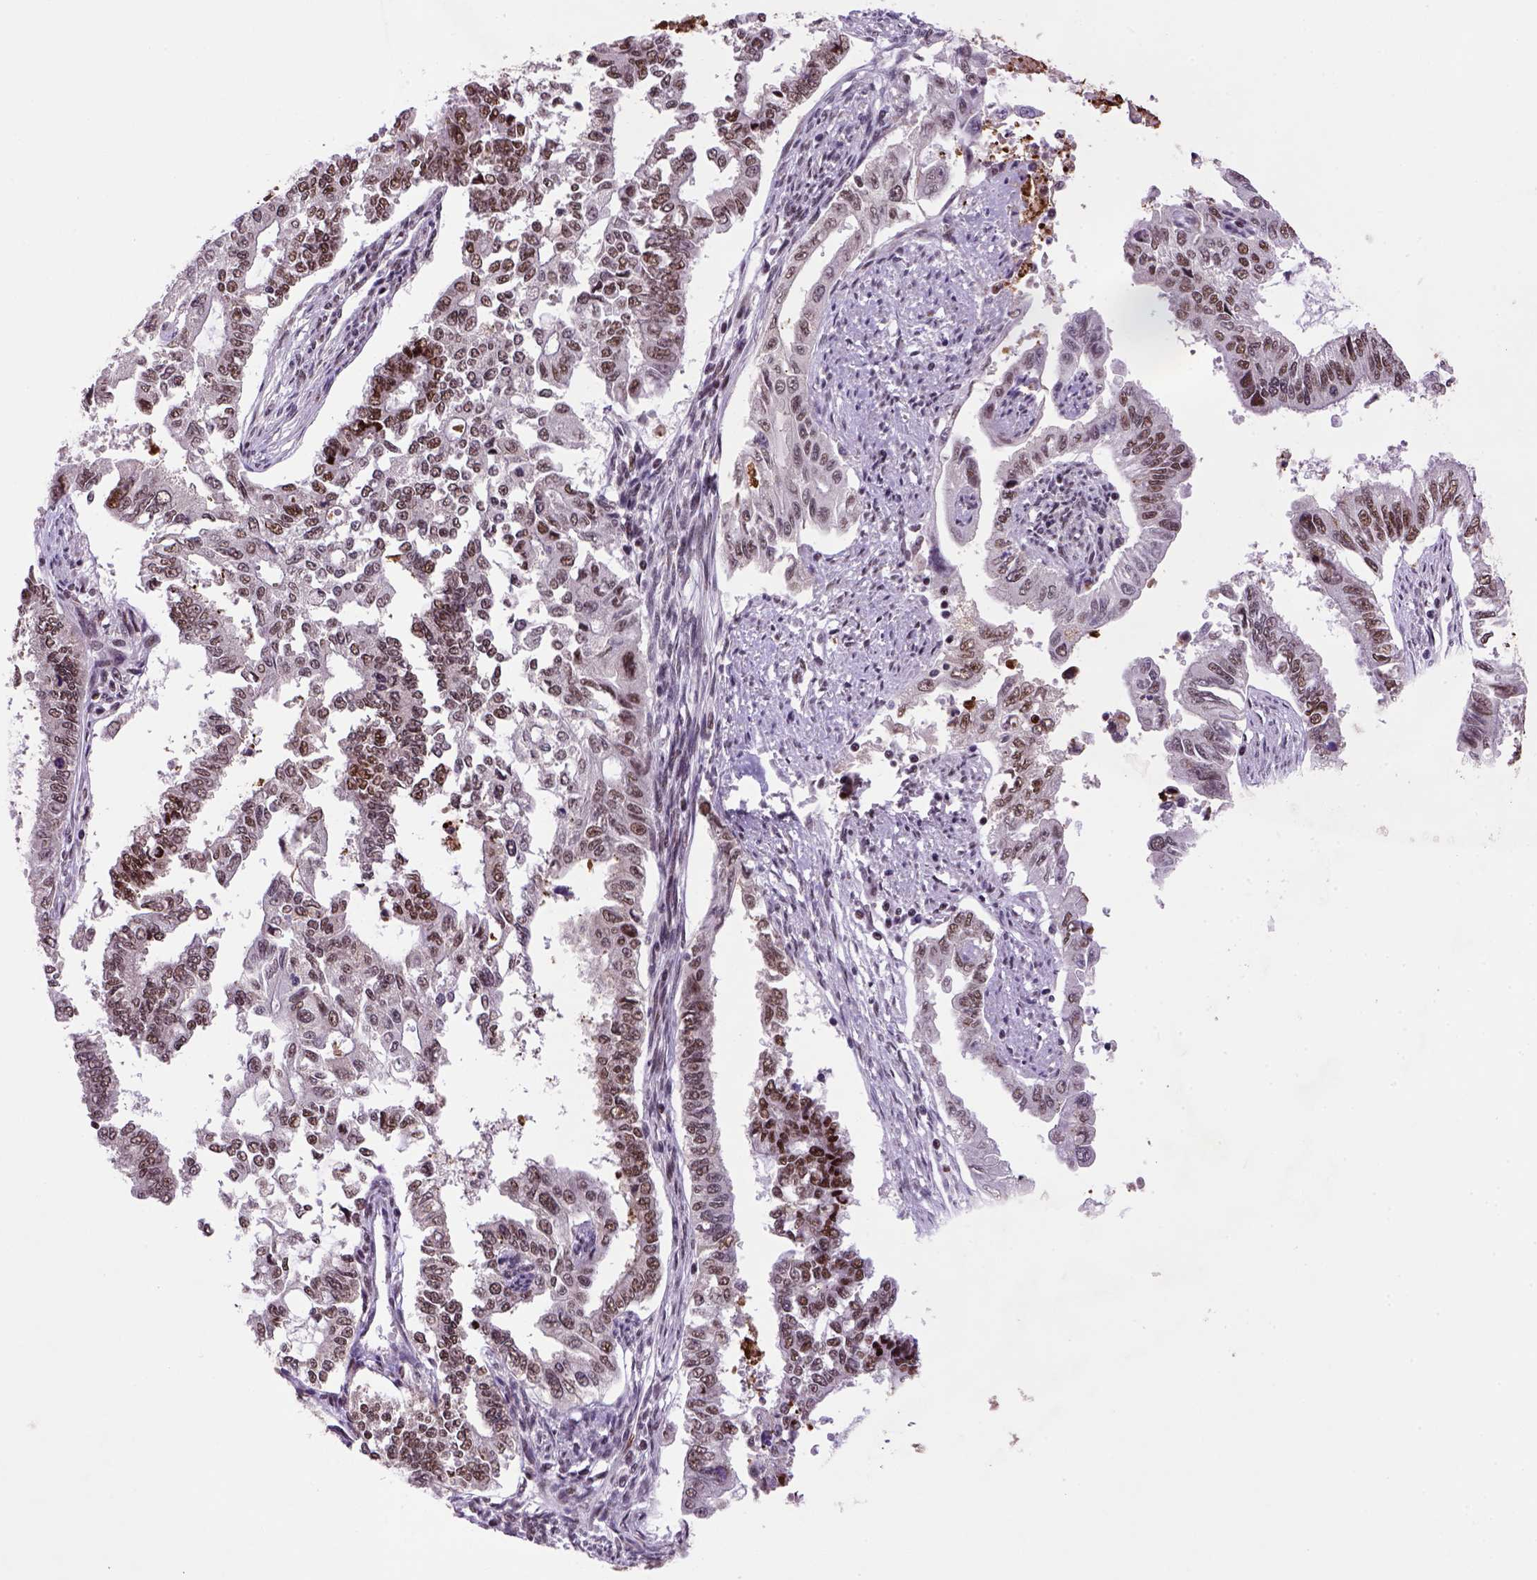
{"staining": {"intensity": "moderate", "quantity": ">75%", "location": "cytoplasmic/membranous"}, "tissue": "endometrial cancer", "cell_type": "Tumor cells", "image_type": "cancer", "snomed": [{"axis": "morphology", "description": "Adenocarcinoma, NOS"}, {"axis": "topography", "description": "Uterus"}], "caption": "Protein expression analysis of adenocarcinoma (endometrial) shows moderate cytoplasmic/membranous staining in about >75% of tumor cells.", "gene": "NSMCE2", "patient": {"sex": "female", "age": 59}}